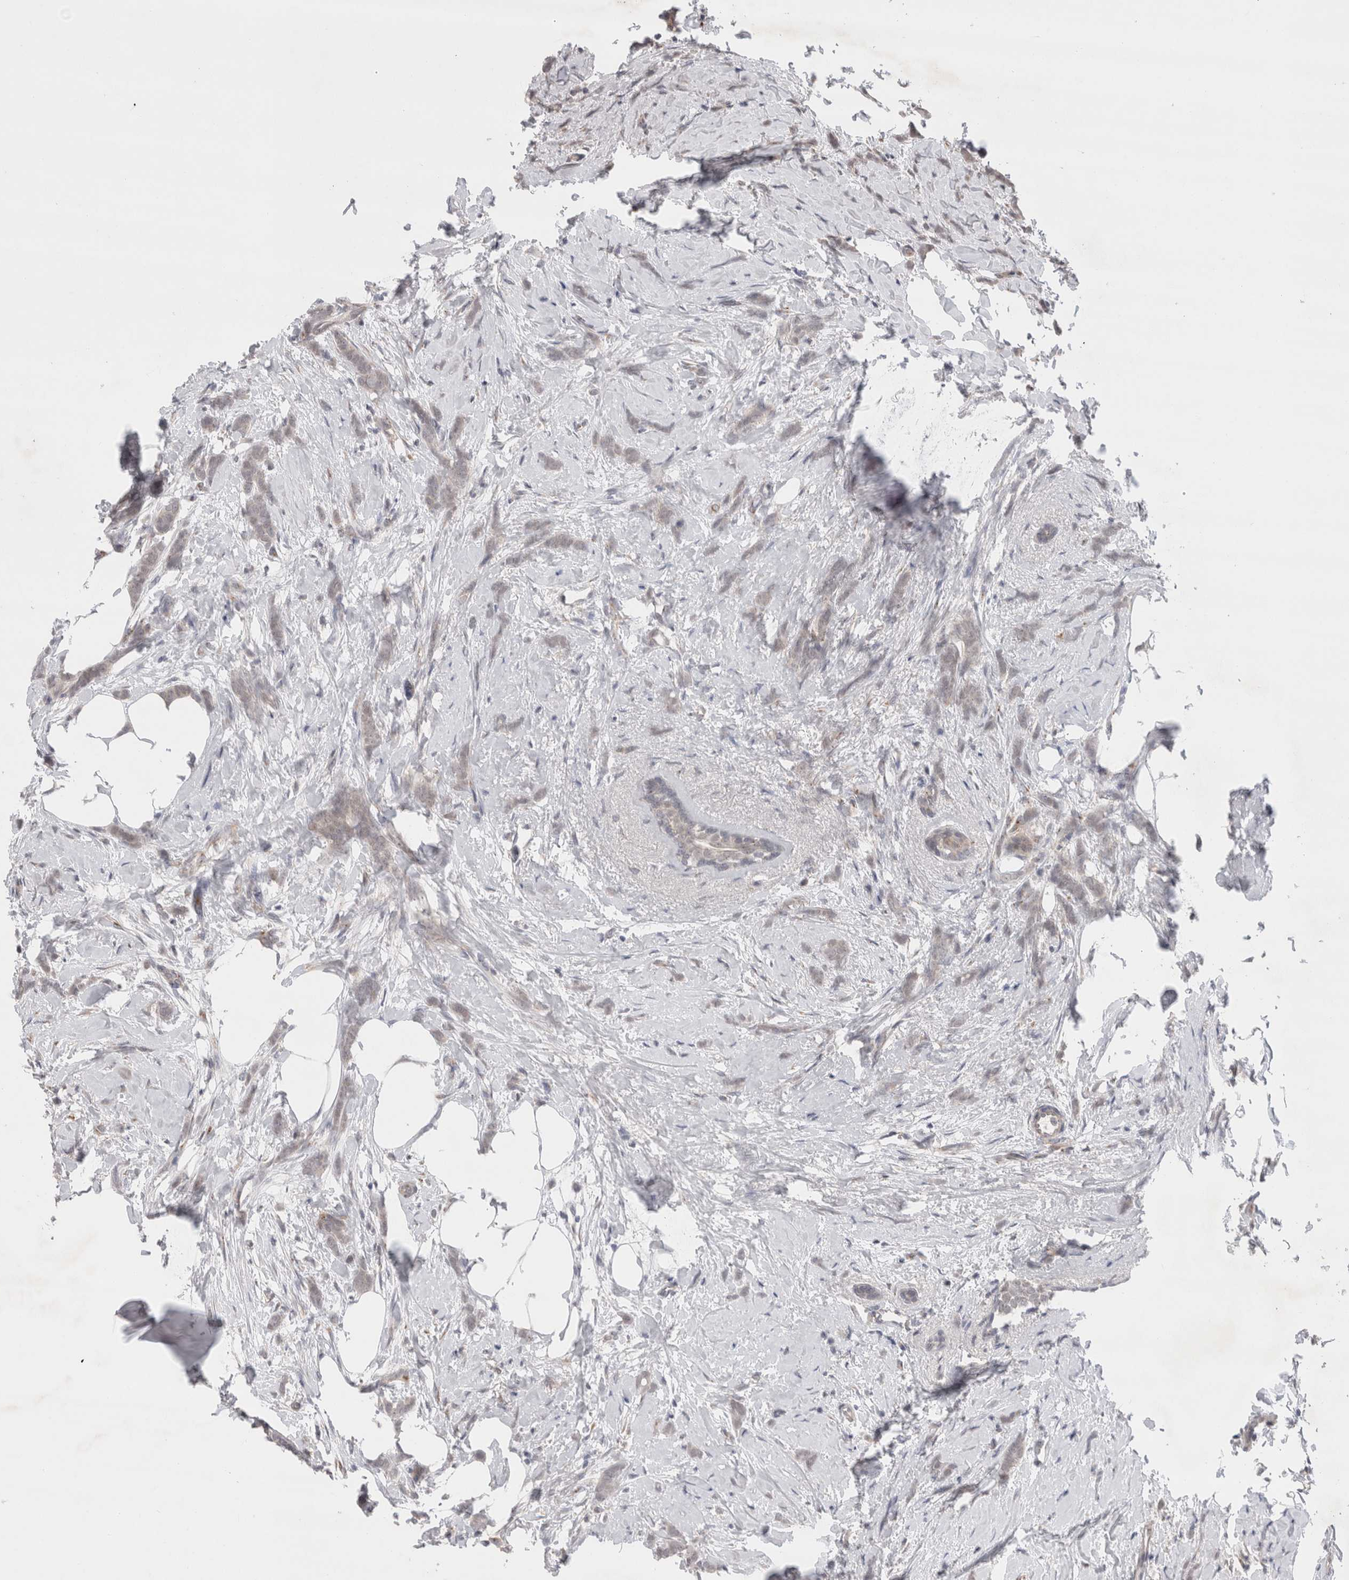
{"staining": {"intensity": "negative", "quantity": "none", "location": "none"}, "tissue": "breast cancer", "cell_type": "Tumor cells", "image_type": "cancer", "snomed": [{"axis": "morphology", "description": "Lobular carcinoma, in situ"}, {"axis": "morphology", "description": "Lobular carcinoma"}, {"axis": "topography", "description": "Breast"}], "caption": "The image displays no significant staining in tumor cells of lobular carcinoma in situ (breast). (Immunohistochemistry (ihc), brightfield microscopy, high magnification).", "gene": "BICD2", "patient": {"sex": "female", "age": 41}}